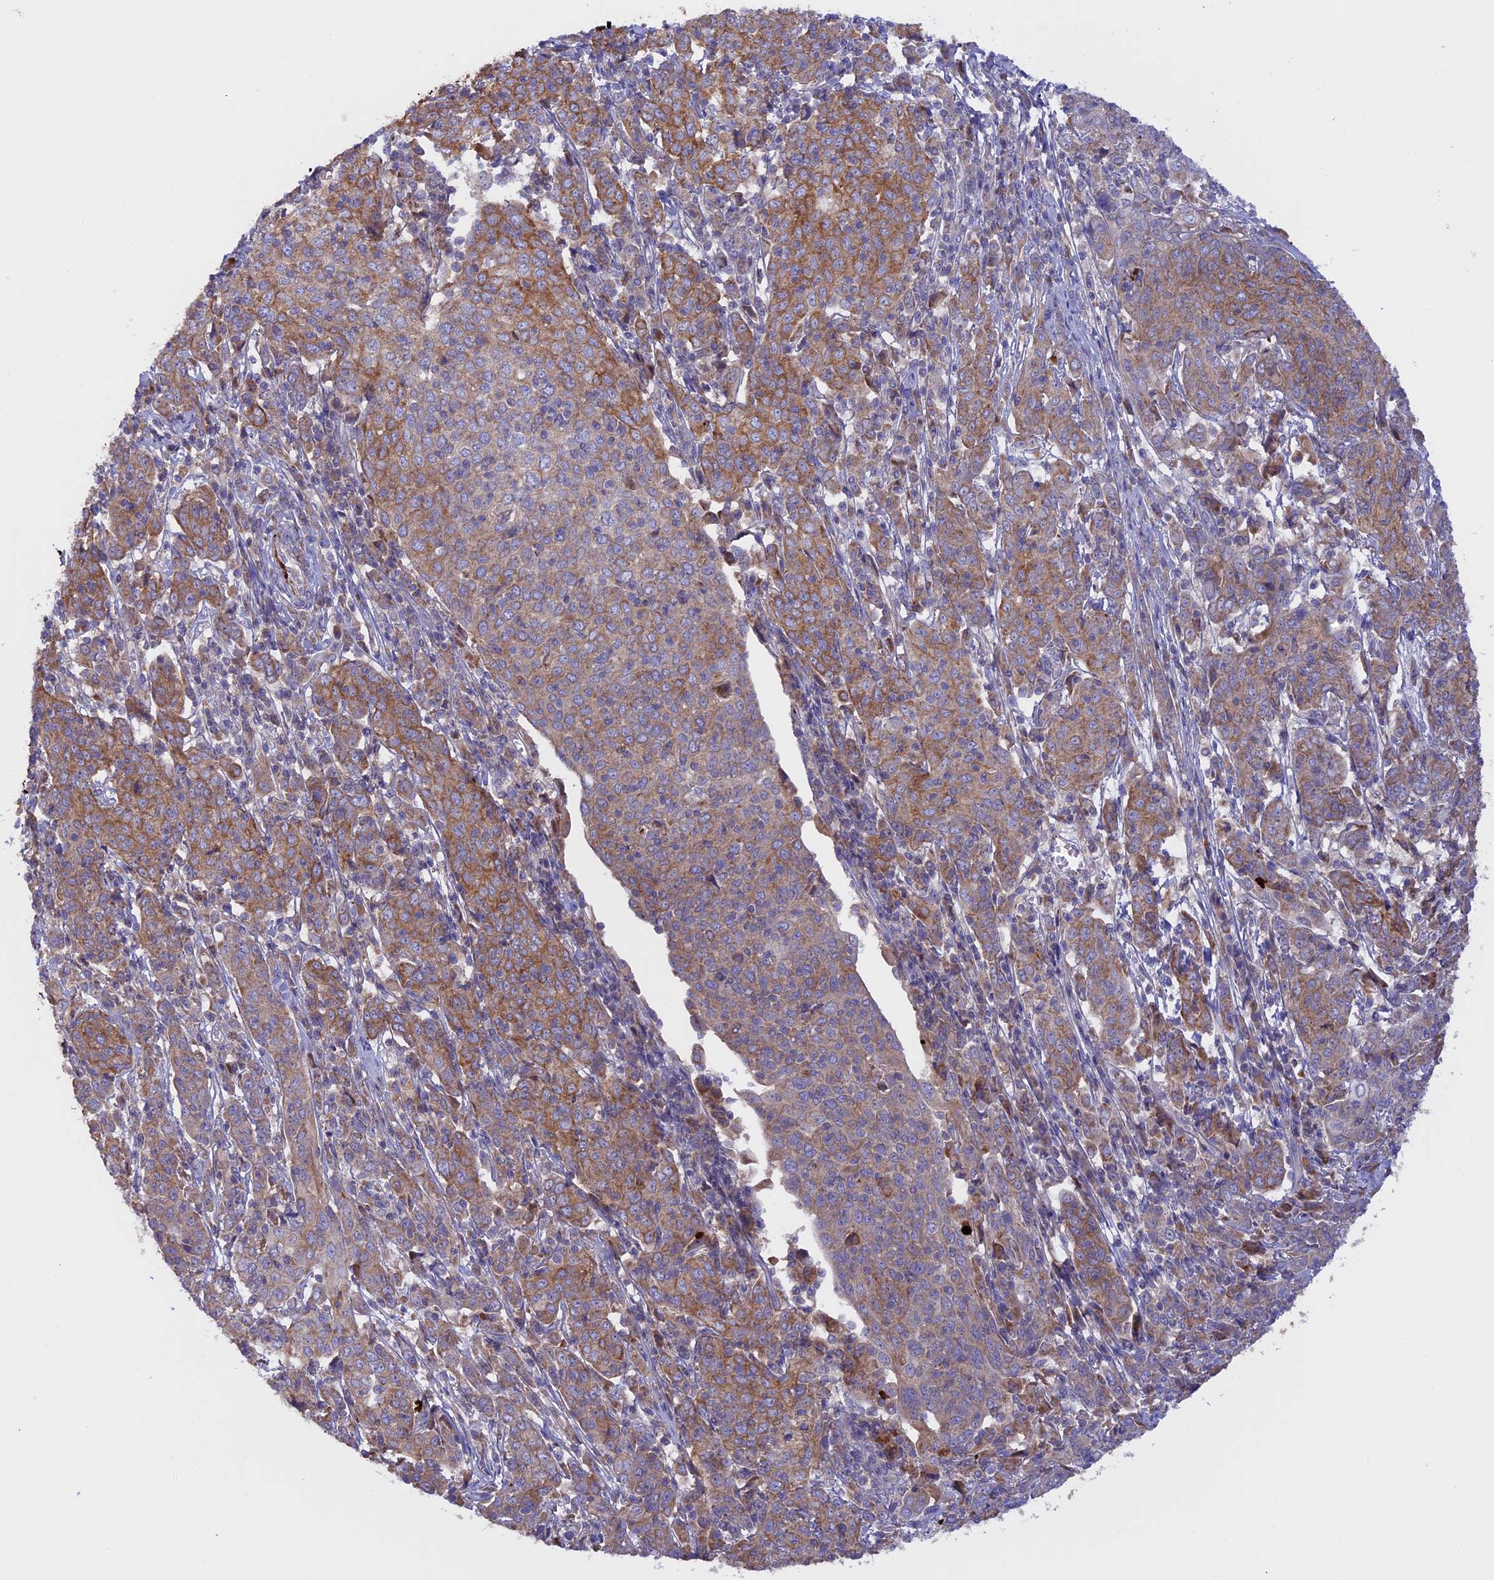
{"staining": {"intensity": "moderate", "quantity": ">75%", "location": "cytoplasmic/membranous"}, "tissue": "cervical cancer", "cell_type": "Tumor cells", "image_type": "cancer", "snomed": [{"axis": "morphology", "description": "Squamous cell carcinoma, NOS"}, {"axis": "topography", "description": "Cervix"}], "caption": "Protein analysis of cervical cancer (squamous cell carcinoma) tissue demonstrates moderate cytoplasmic/membranous expression in approximately >75% of tumor cells. The staining was performed using DAB, with brown indicating positive protein expression. Nuclei are stained blue with hematoxylin.", "gene": "PTPN9", "patient": {"sex": "female", "age": 67}}